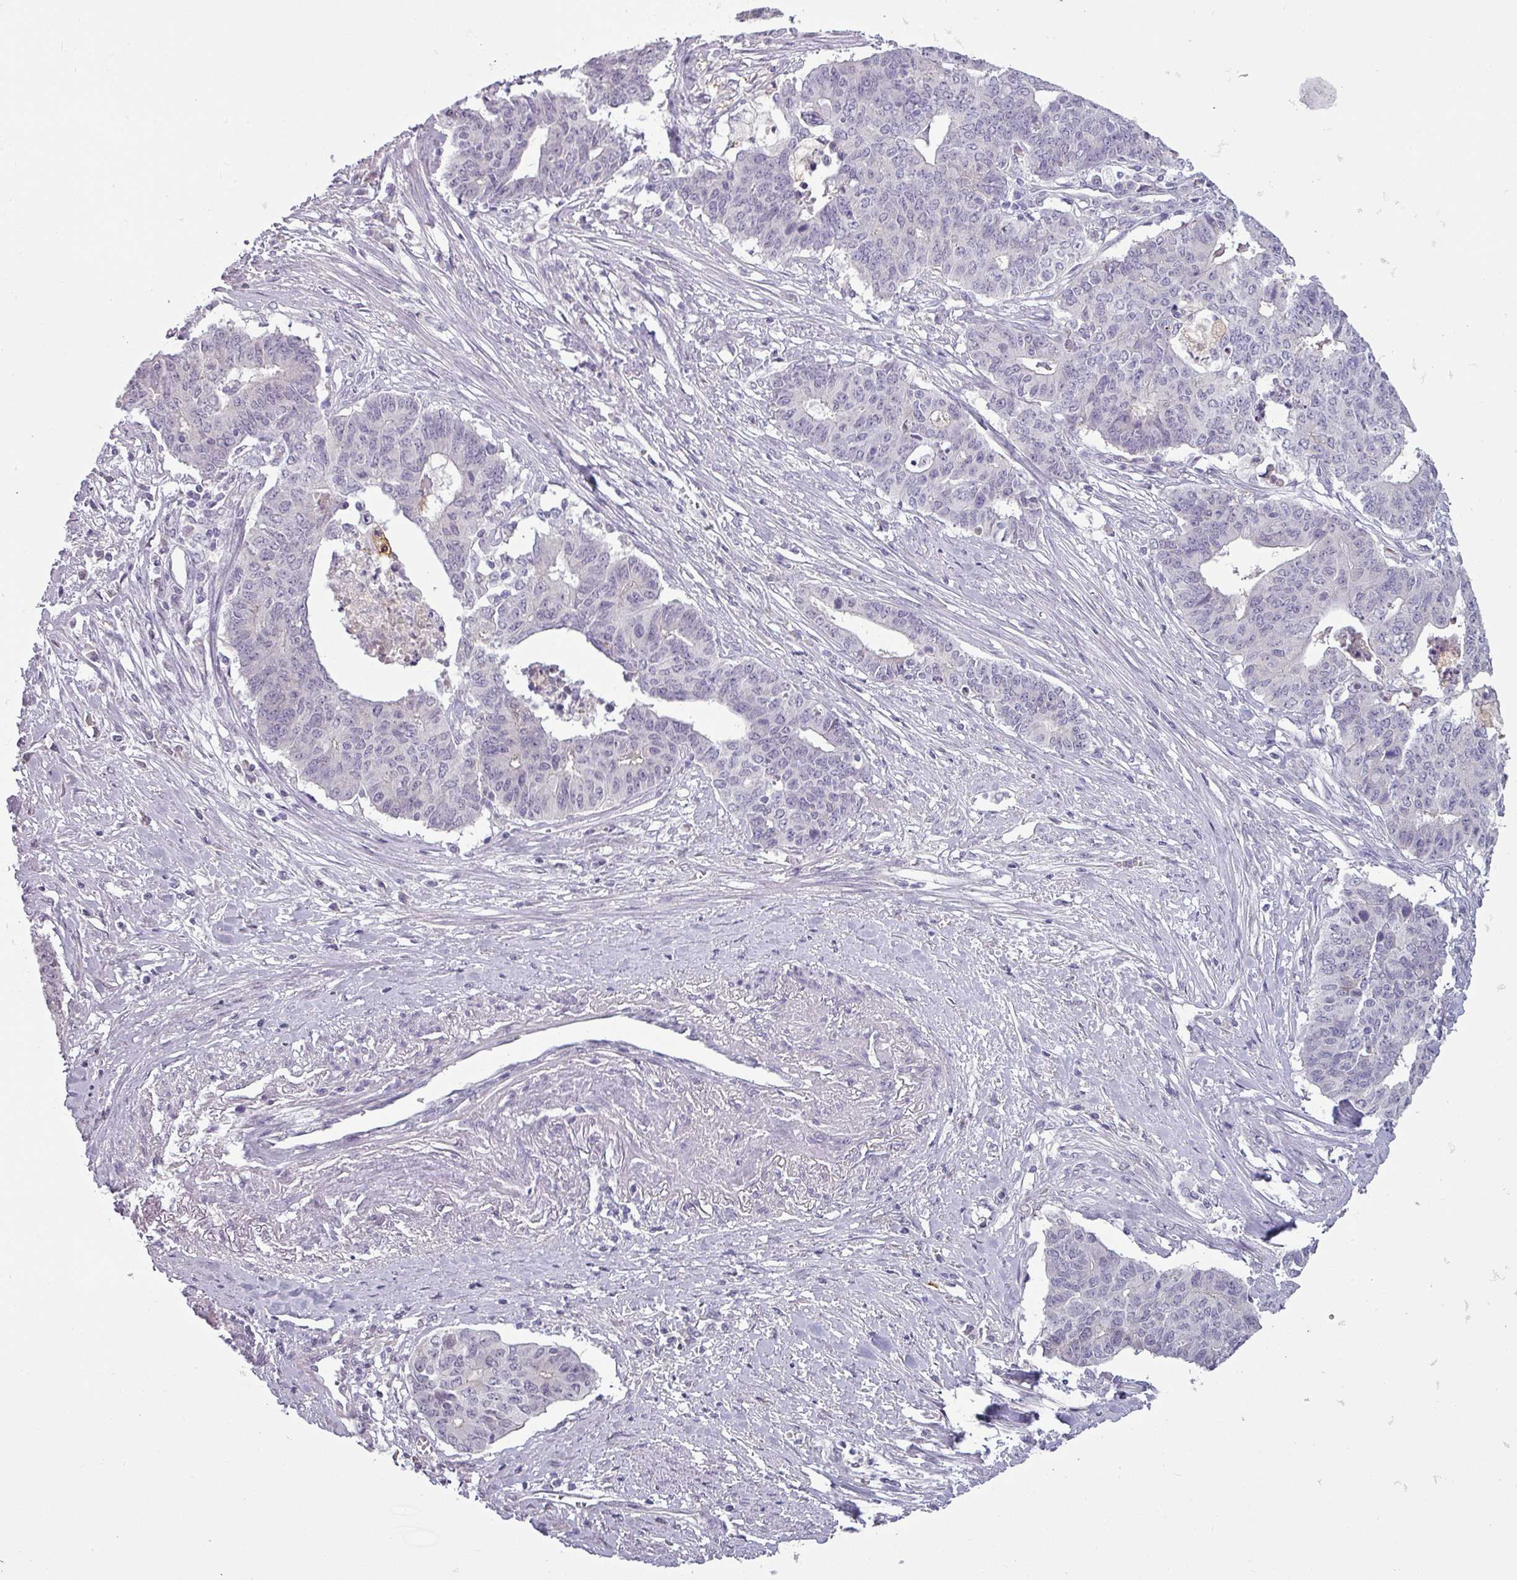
{"staining": {"intensity": "negative", "quantity": "none", "location": "none"}, "tissue": "endometrial cancer", "cell_type": "Tumor cells", "image_type": "cancer", "snomed": [{"axis": "morphology", "description": "Adenocarcinoma, NOS"}, {"axis": "topography", "description": "Endometrium"}], "caption": "The immunohistochemistry image has no significant positivity in tumor cells of endometrial cancer (adenocarcinoma) tissue. The staining is performed using DAB (3,3'-diaminobenzidine) brown chromogen with nuclei counter-stained in using hematoxylin.", "gene": "SLC26A9", "patient": {"sex": "female", "age": 59}}